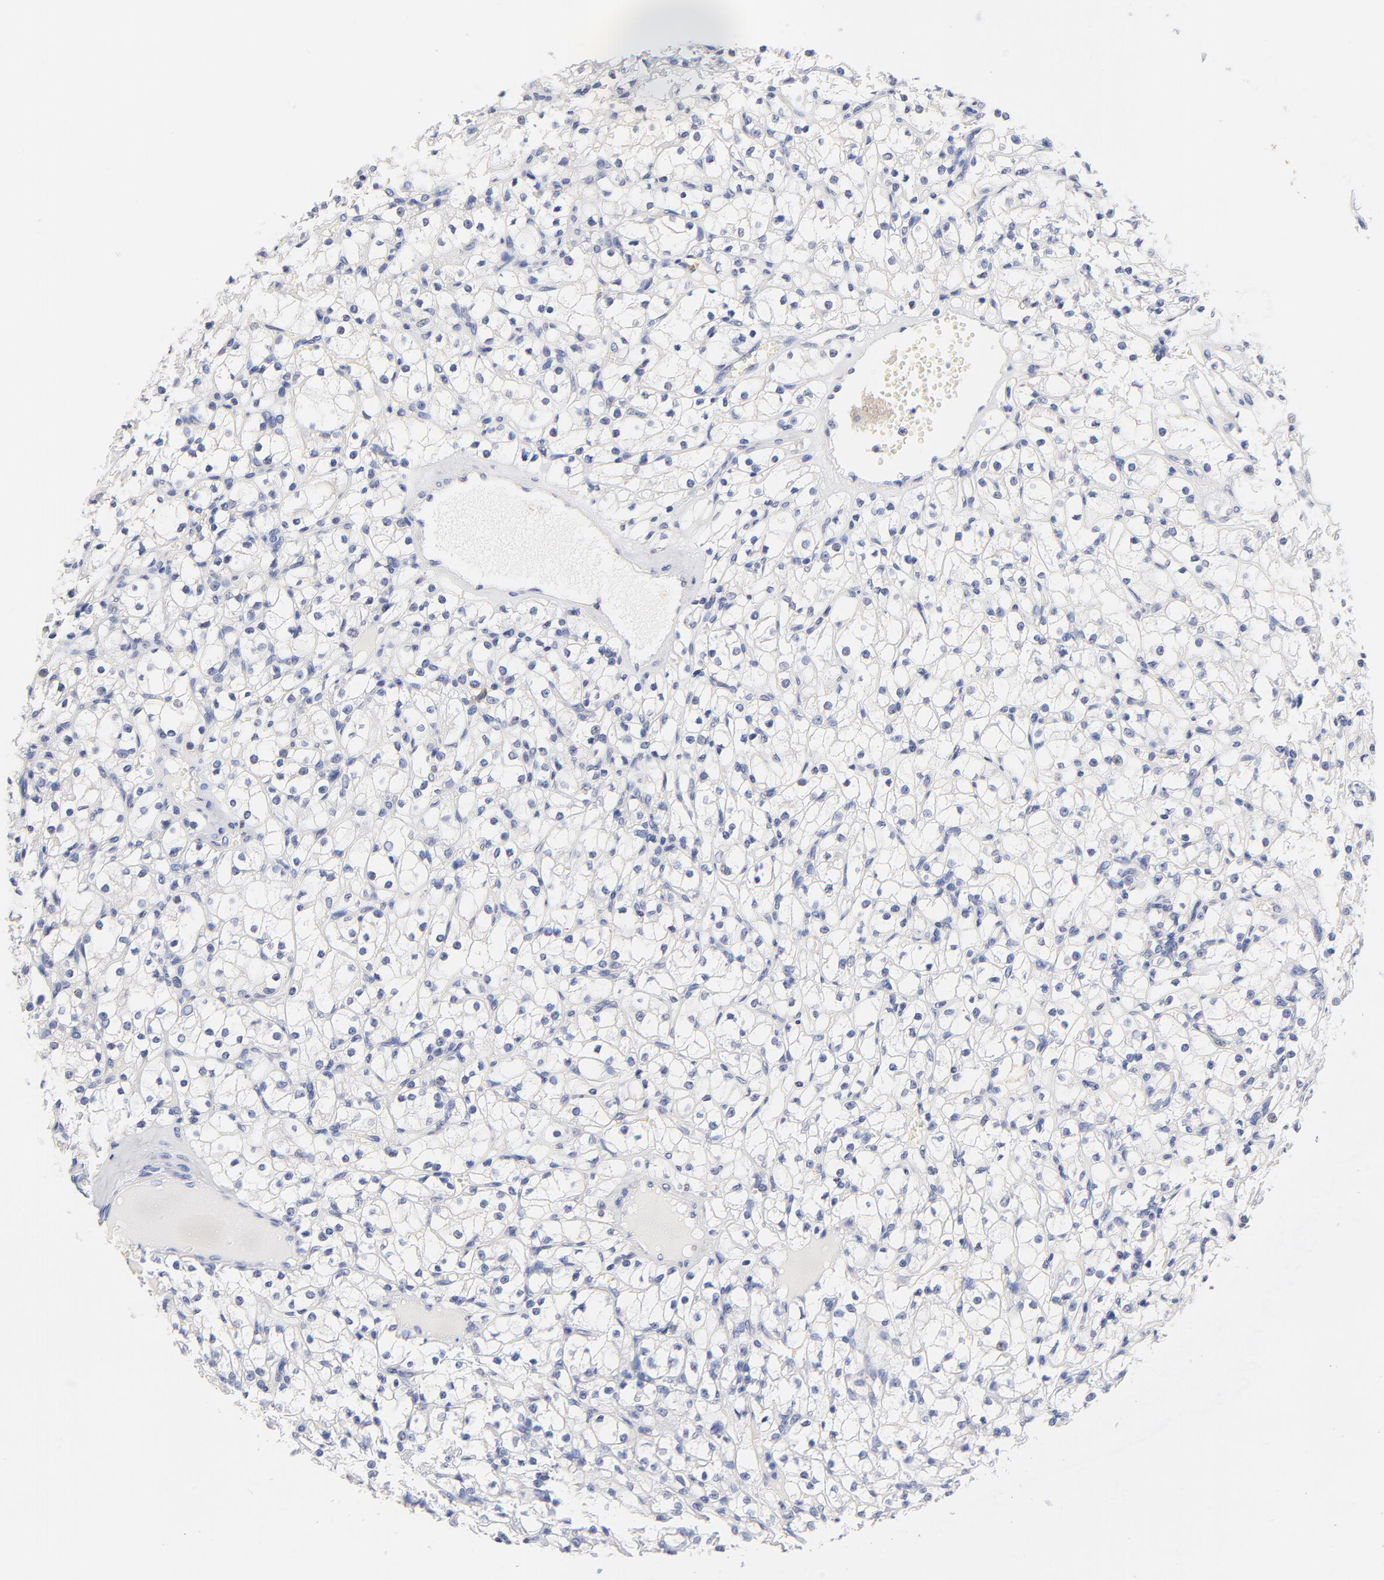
{"staining": {"intensity": "negative", "quantity": "none", "location": "none"}, "tissue": "renal cancer", "cell_type": "Tumor cells", "image_type": "cancer", "snomed": [{"axis": "morphology", "description": "Adenocarcinoma, NOS"}, {"axis": "topography", "description": "Kidney"}], "caption": "Image shows no protein positivity in tumor cells of renal adenocarcinoma tissue.", "gene": "TWNK", "patient": {"sex": "male", "age": 61}}